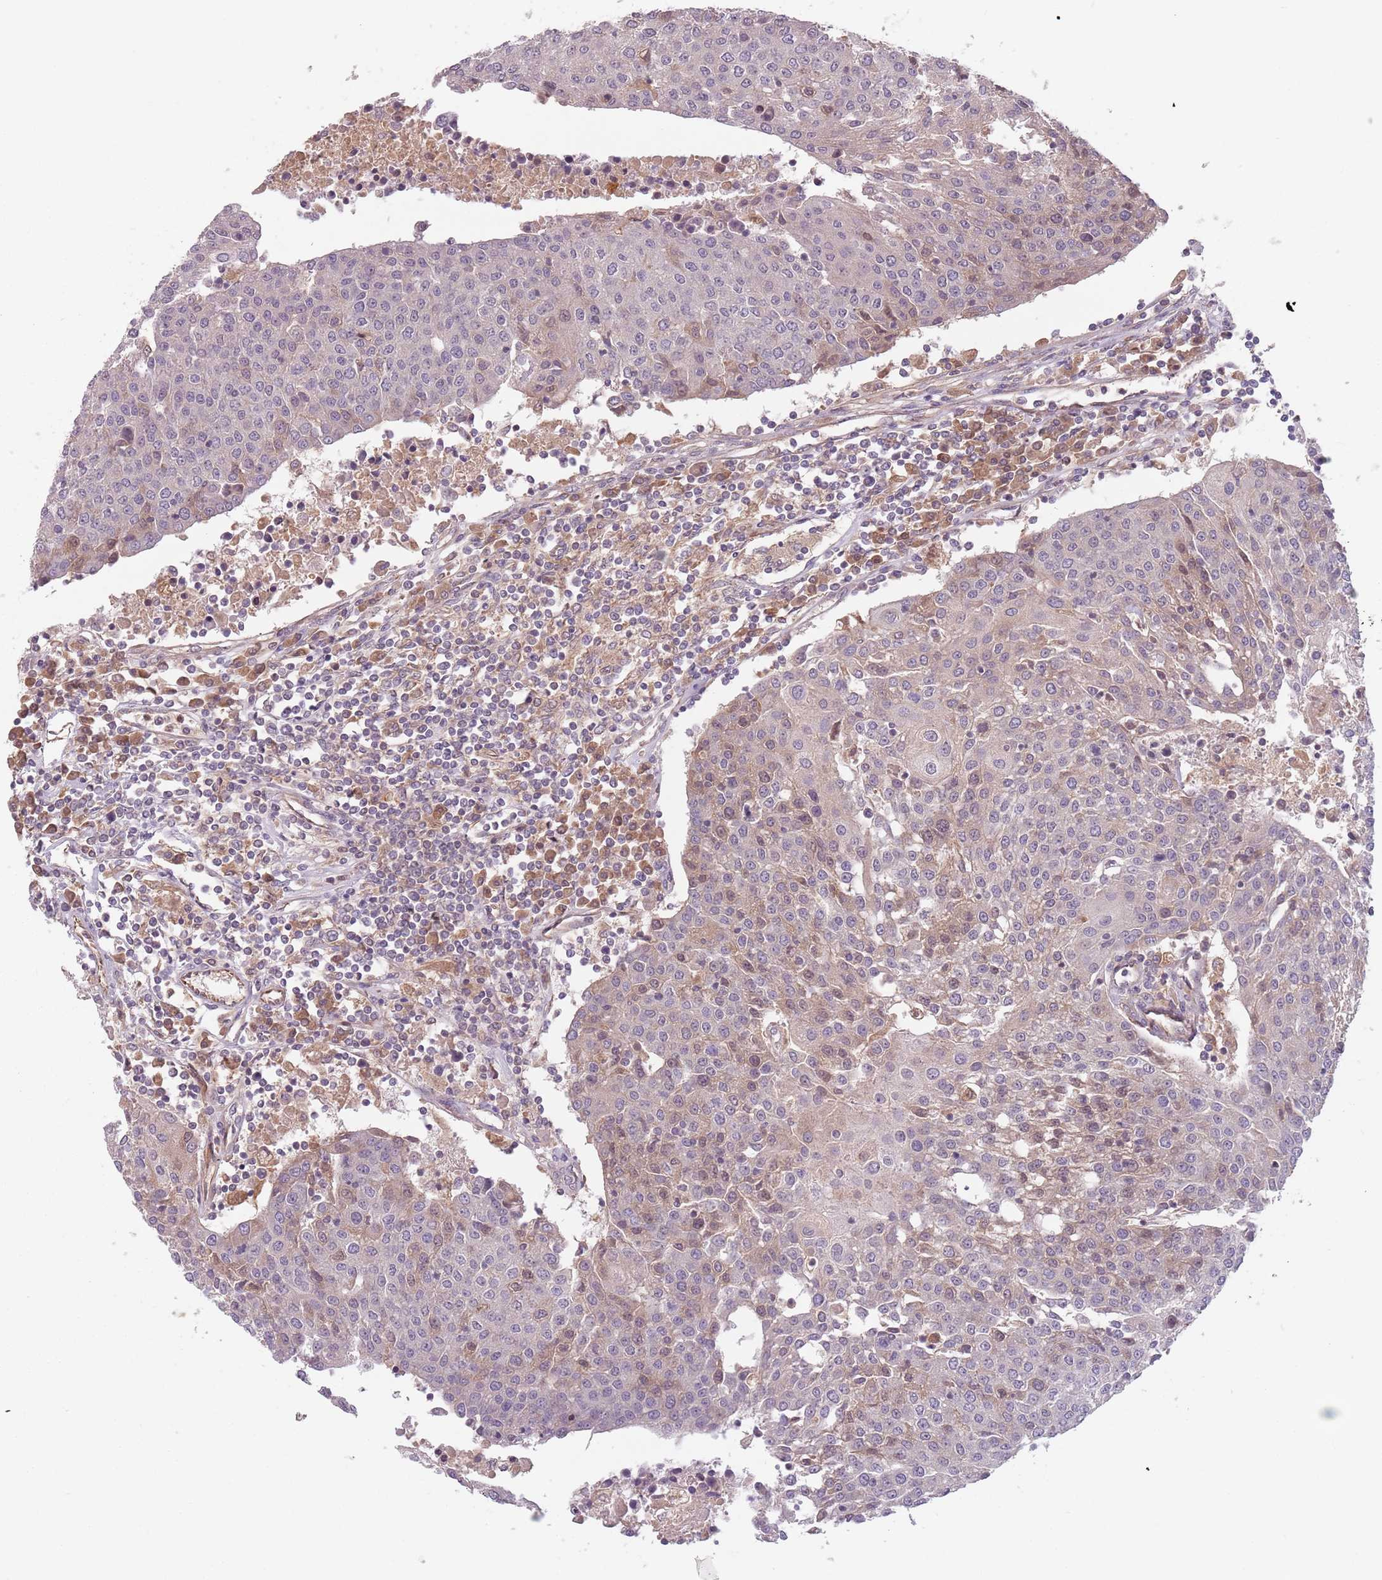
{"staining": {"intensity": "weak", "quantity": "<25%", "location": "cytoplasmic/membranous"}, "tissue": "urothelial cancer", "cell_type": "Tumor cells", "image_type": "cancer", "snomed": [{"axis": "morphology", "description": "Urothelial carcinoma, High grade"}, {"axis": "topography", "description": "Urinary bladder"}], "caption": "Tumor cells show no significant staining in urothelial cancer. The staining is performed using DAB brown chromogen with nuclei counter-stained in using hematoxylin.", "gene": "GPR180", "patient": {"sex": "female", "age": 85}}